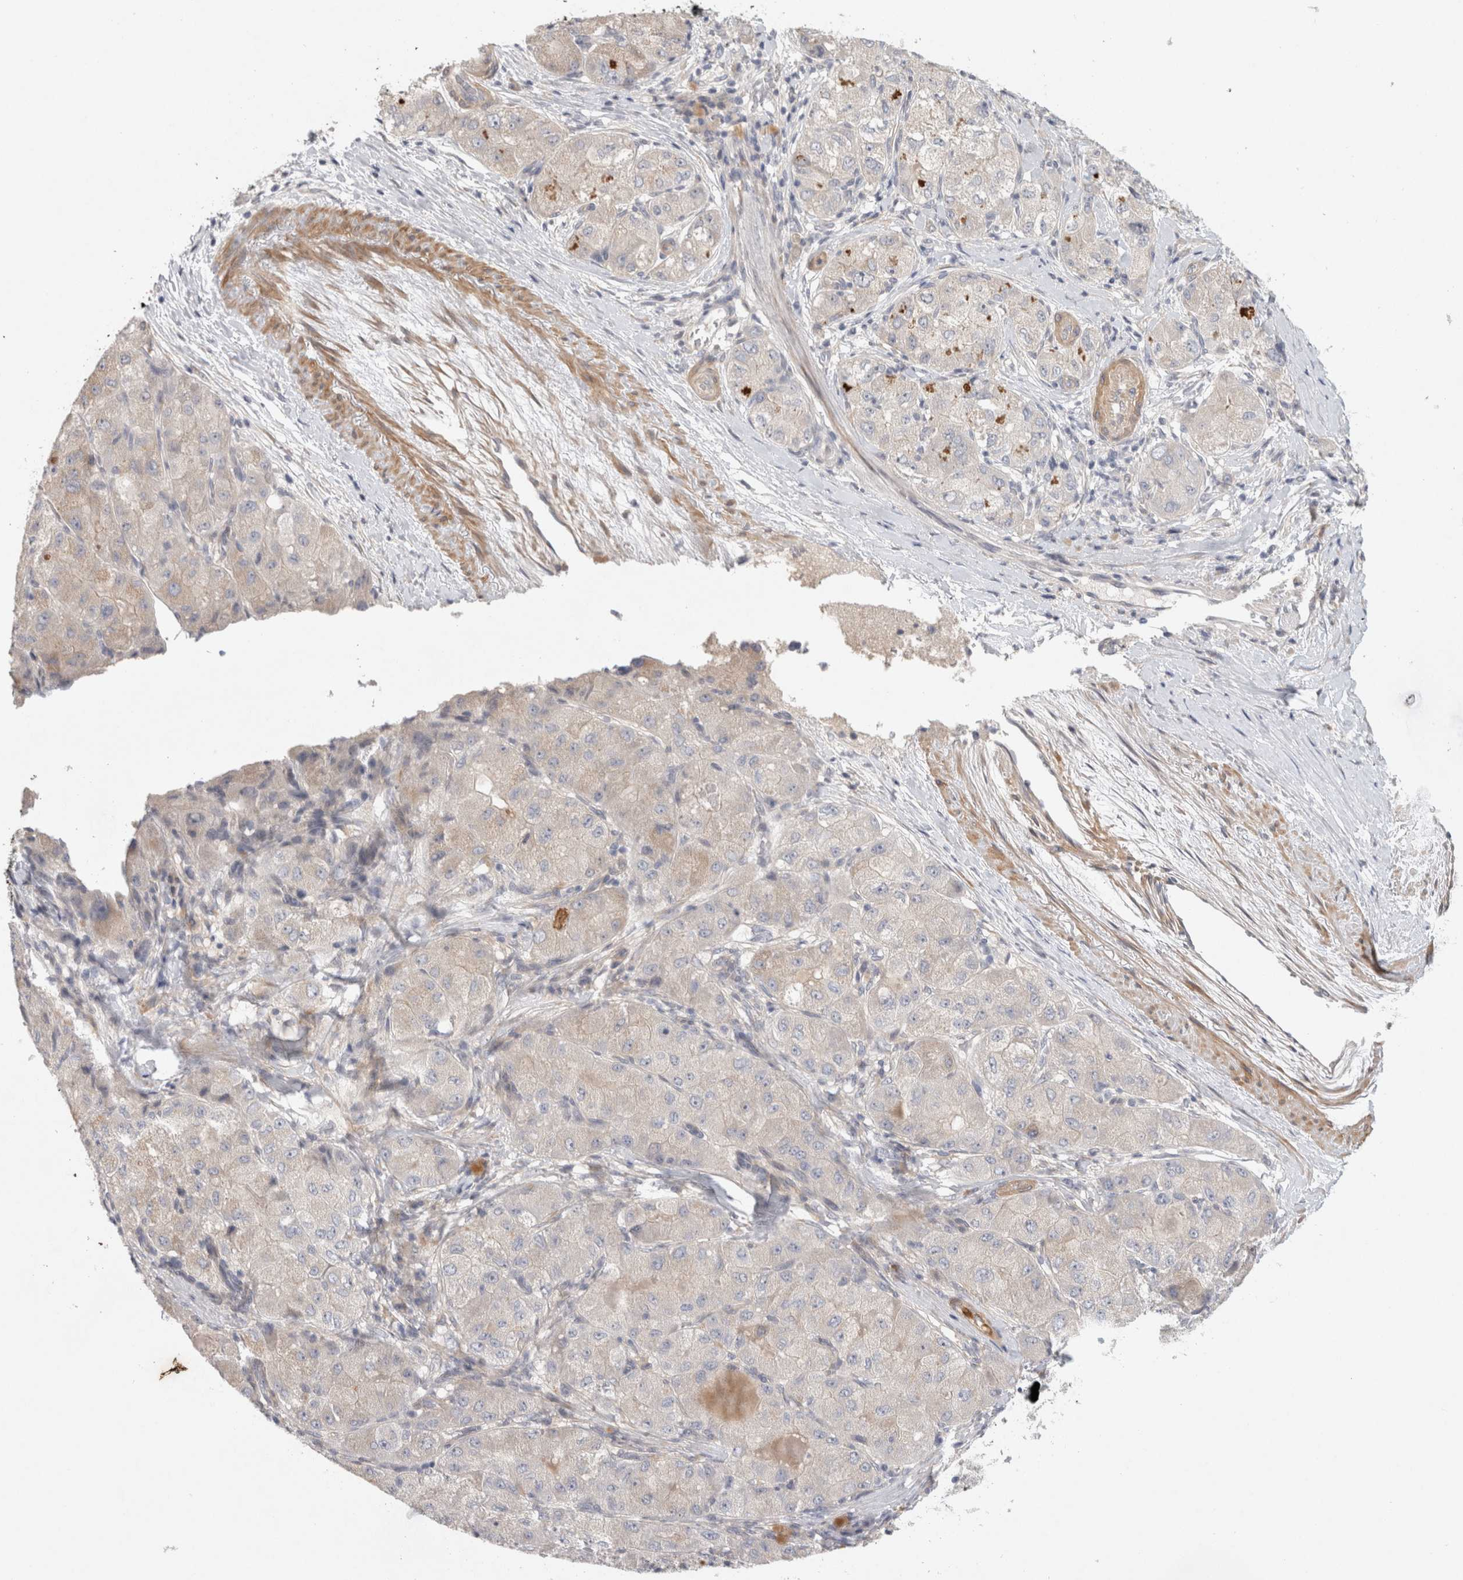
{"staining": {"intensity": "negative", "quantity": "none", "location": "none"}, "tissue": "liver cancer", "cell_type": "Tumor cells", "image_type": "cancer", "snomed": [{"axis": "morphology", "description": "Carcinoma, Hepatocellular, NOS"}, {"axis": "topography", "description": "Liver"}], "caption": "Immunohistochemistry (IHC) photomicrograph of neoplastic tissue: human liver cancer (hepatocellular carcinoma) stained with DAB exhibits no significant protein staining in tumor cells.", "gene": "BZW2", "patient": {"sex": "male", "age": 80}}